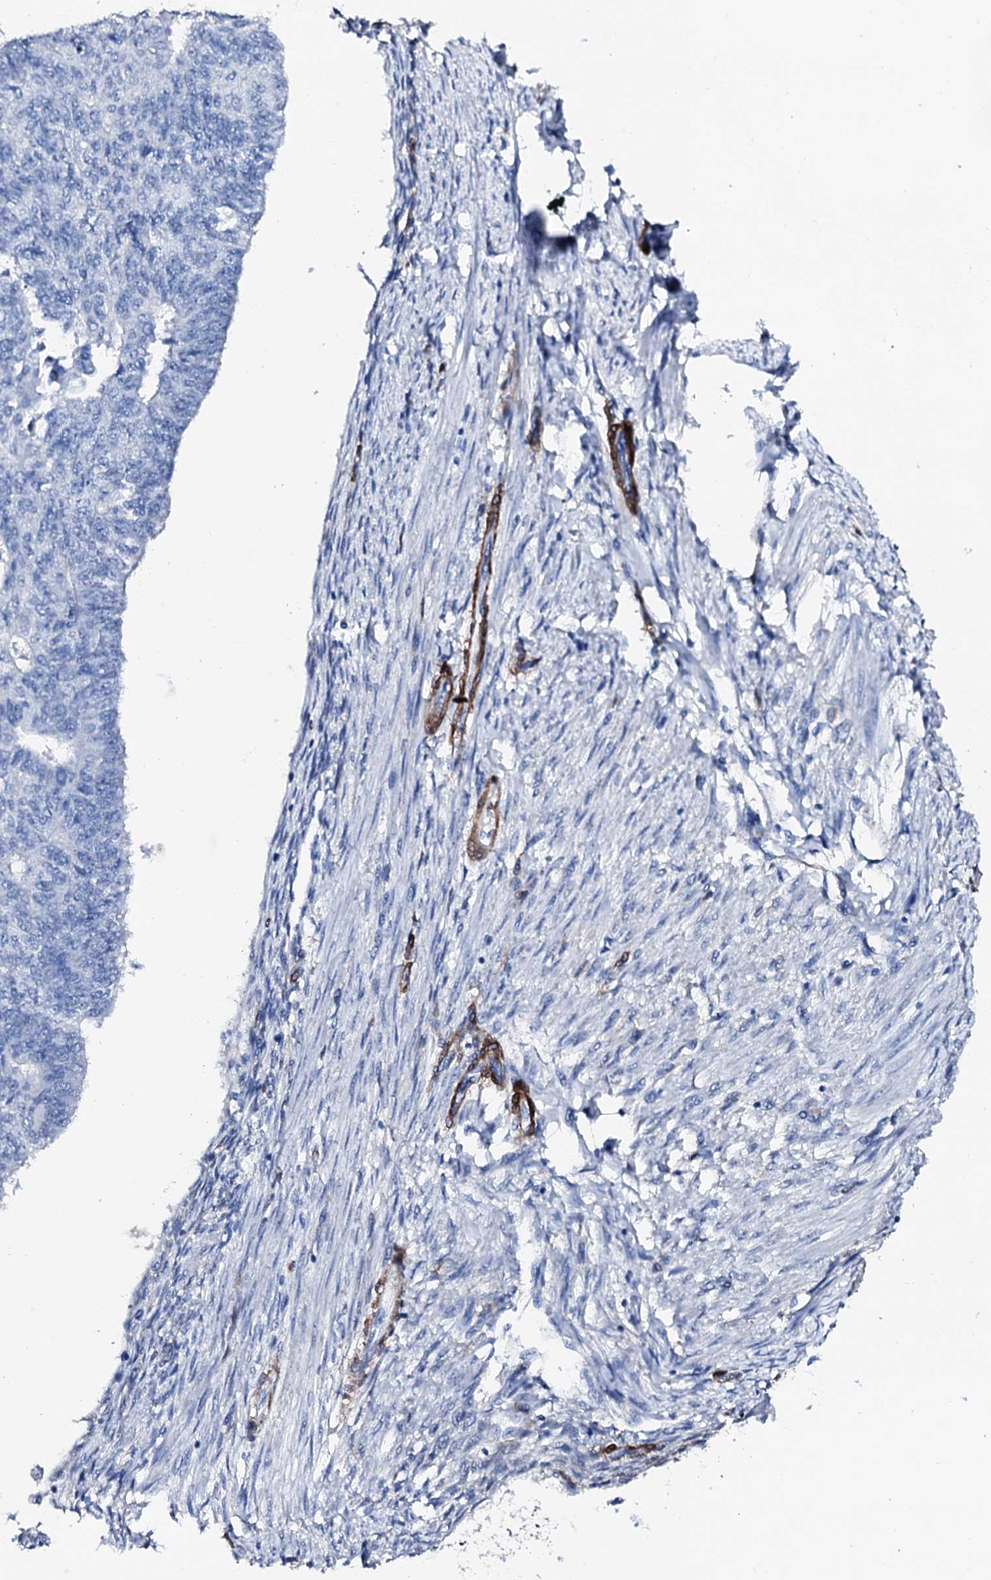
{"staining": {"intensity": "negative", "quantity": "none", "location": "none"}, "tissue": "endometrial cancer", "cell_type": "Tumor cells", "image_type": "cancer", "snomed": [{"axis": "morphology", "description": "Adenocarcinoma, NOS"}, {"axis": "topography", "description": "Endometrium"}], "caption": "This micrograph is of adenocarcinoma (endometrial) stained with immunohistochemistry to label a protein in brown with the nuclei are counter-stained blue. There is no expression in tumor cells.", "gene": "NRIP2", "patient": {"sex": "female", "age": 32}}